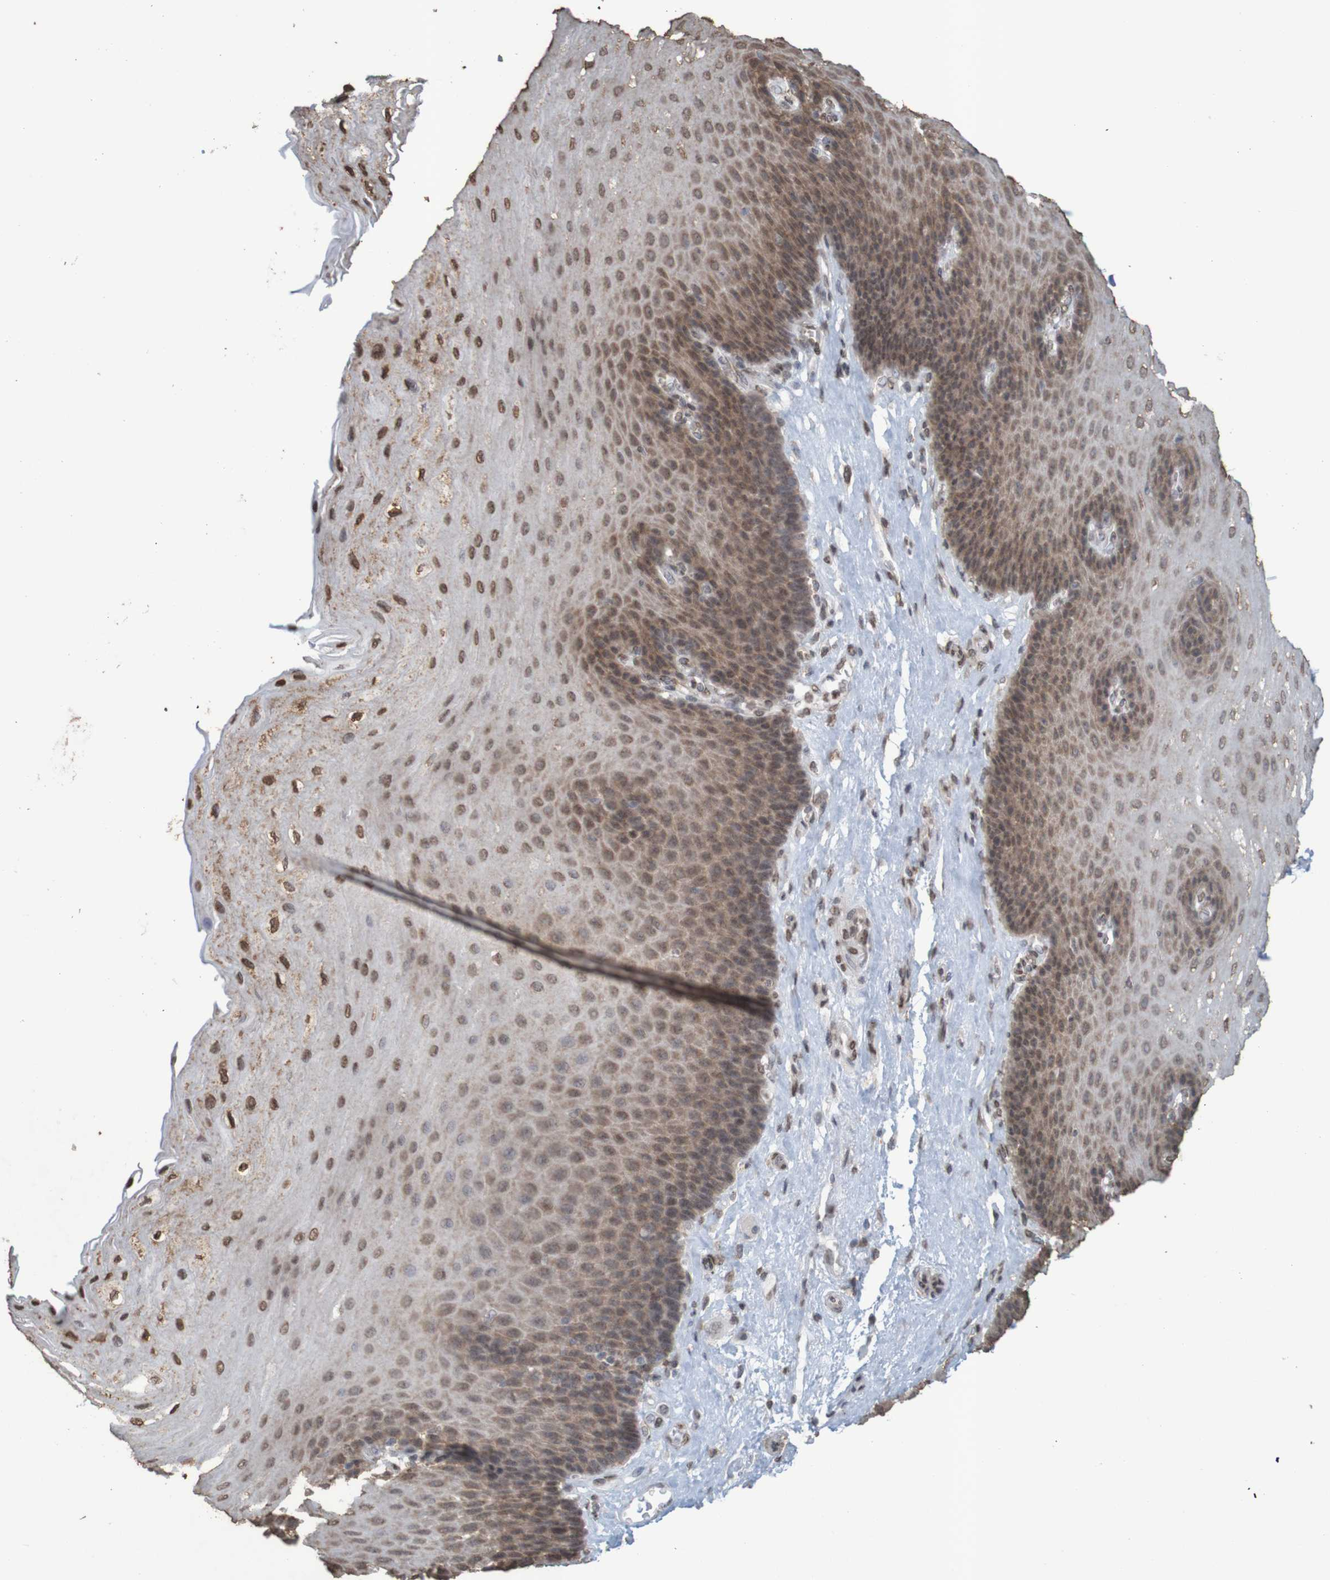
{"staining": {"intensity": "moderate", "quantity": ">75%", "location": "cytoplasmic/membranous,nuclear"}, "tissue": "esophagus", "cell_type": "Squamous epithelial cells", "image_type": "normal", "snomed": [{"axis": "morphology", "description": "Normal tissue, NOS"}, {"axis": "topography", "description": "Esophagus"}], "caption": "Protein expression analysis of normal esophagus shows moderate cytoplasmic/membranous,nuclear staining in approximately >75% of squamous epithelial cells. The staining is performed using DAB (3,3'-diaminobenzidine) brown chromogen to label protein expression. The nuclei are counter-stained blue using hematoxylin.", "gene": "GFI1", "patient": {"sex": "female", "age": 72}}